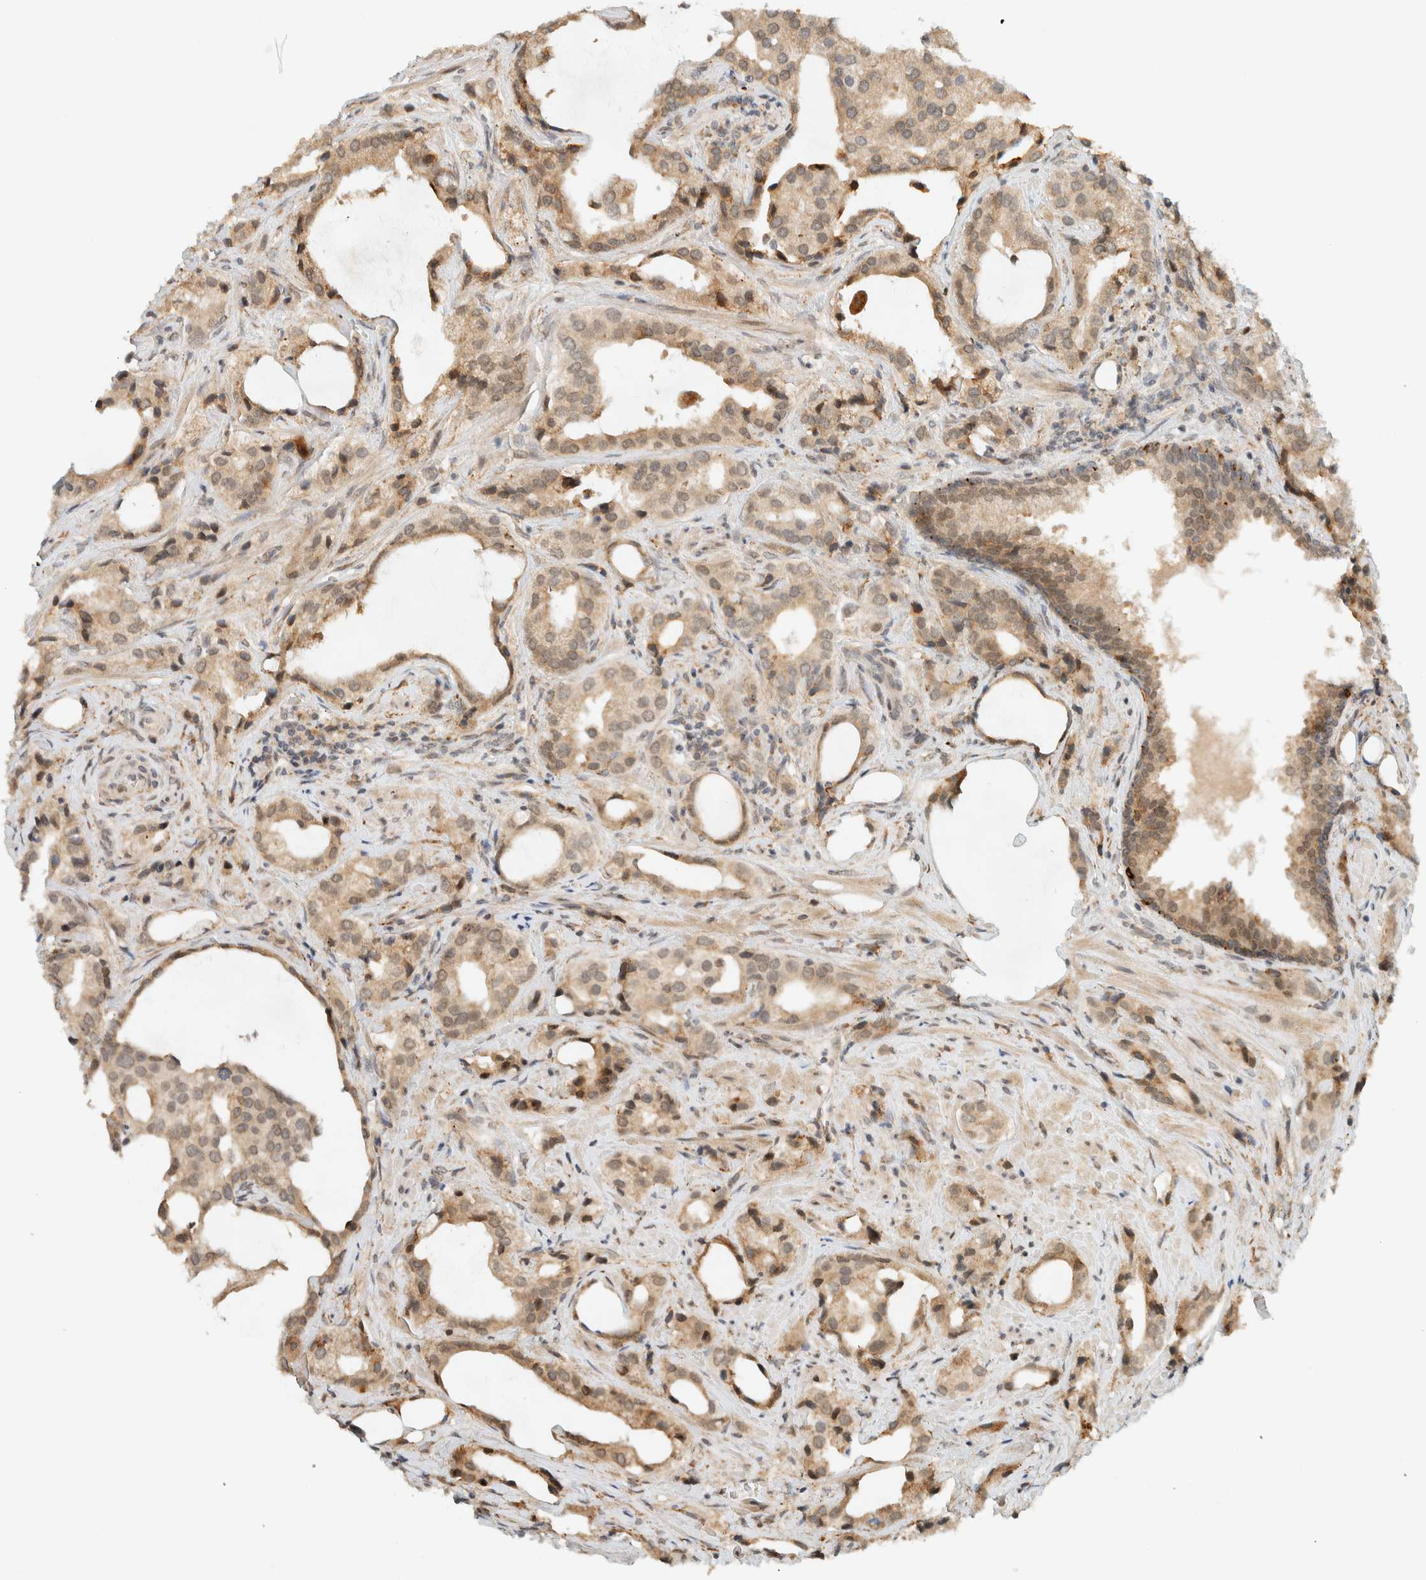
{"staining": {"intensity": "weak", "quantity": ">75%", "location": "cytoplasmic/membranous"}, "tissue": "prostate cancer", "cell_type": "Tumor cells", "image_type": "cancer", "snomed": [{"axis": "morphology", "description": "Adenocarcinoma, High grade"}, {"axis": "topography", "description": "Prostate"}], "caption": "Weak cytoplasmic/membranous expression for a protein is seen in about >75% of tumor cells of prostate cancer (adenocarcinoma (high-grade)) using IHC.", "gene": "ITPRID1", "patient": {"sex": "male", "age": 66}}